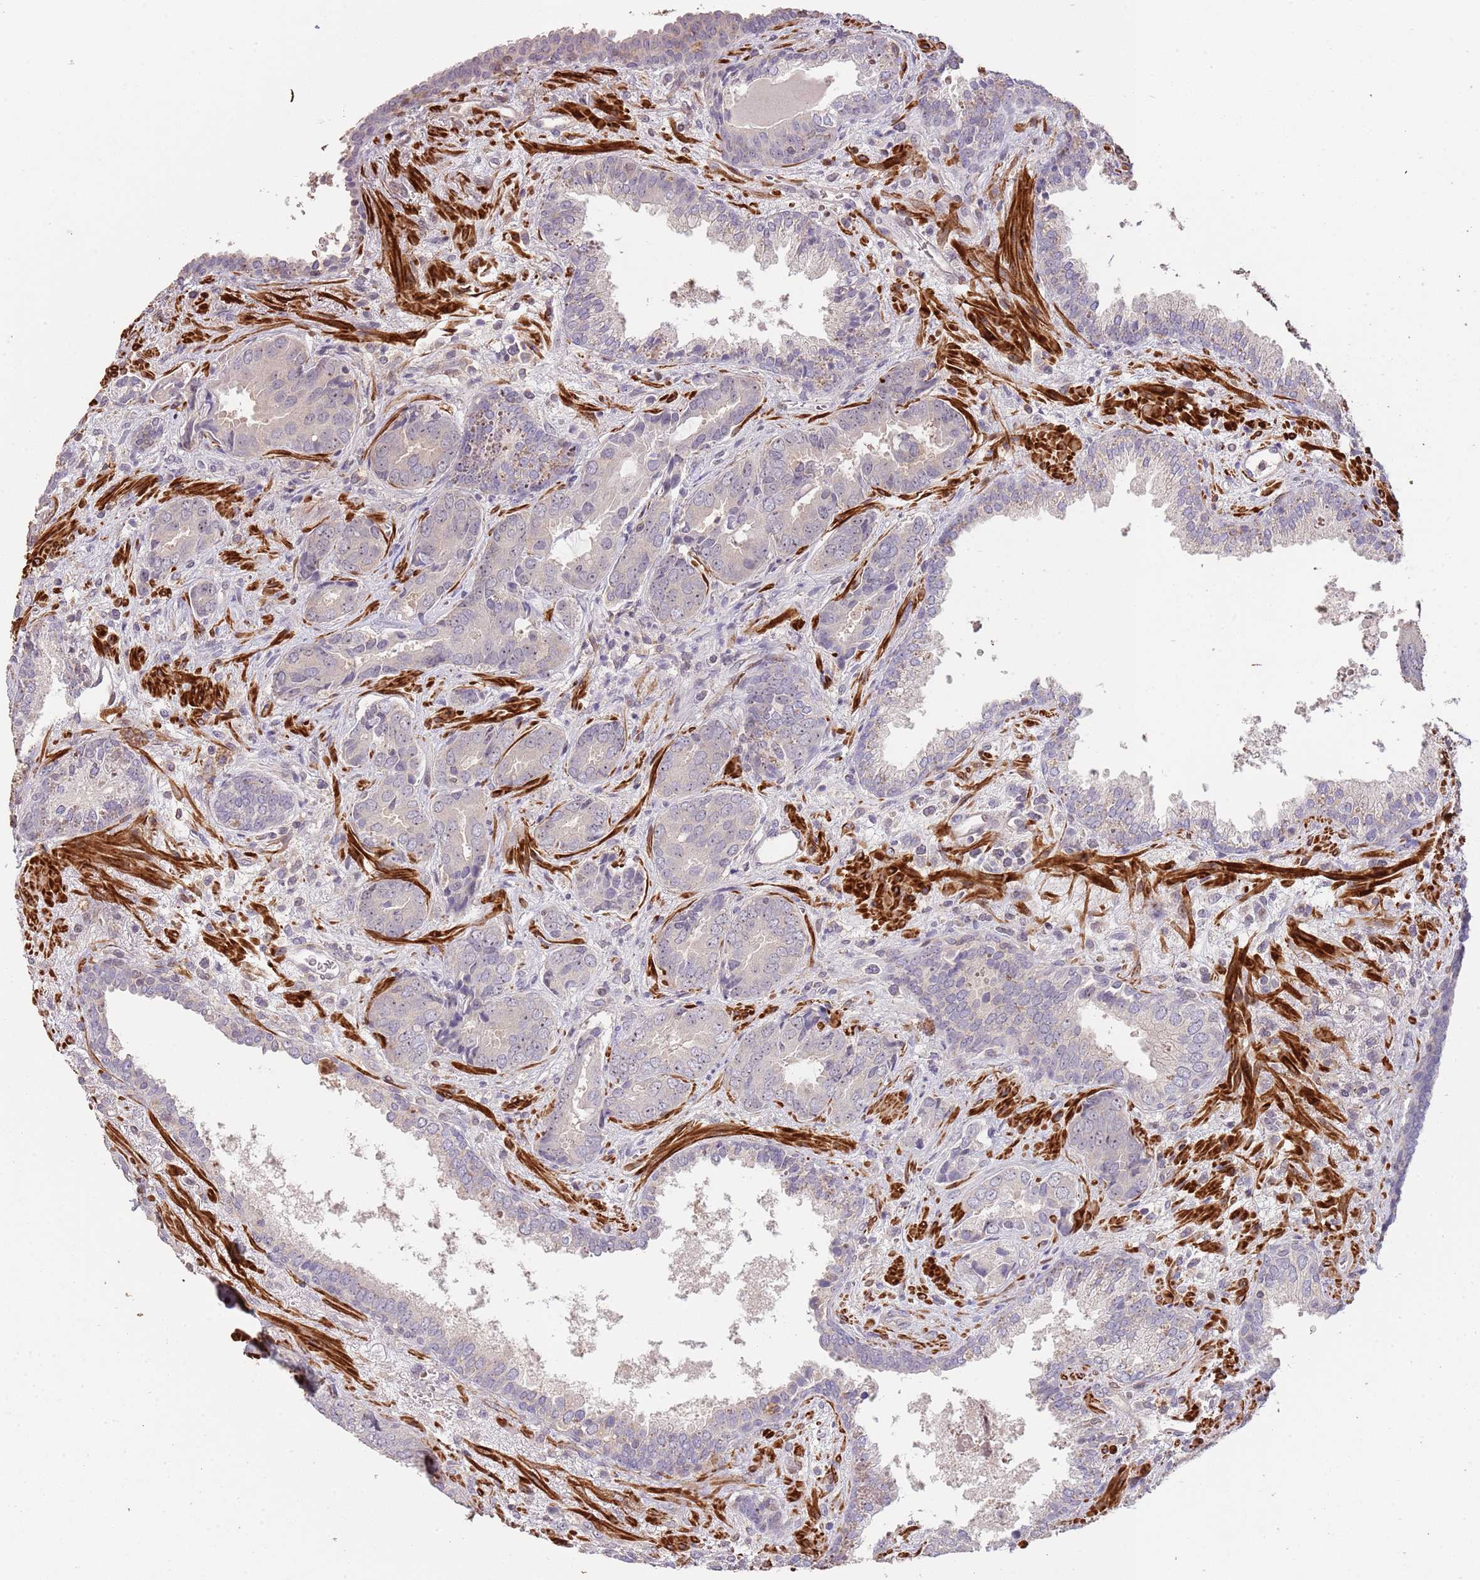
{"staining": {"intensity": "negative", "quantity": "none", "location": "none"}, "tissue": "prostate cancer", "cell_type": "Tumor cells", "image_type": "cancer", "snomed": [{"axis": "morphology", "description": "Adenocarcinoma, High grade"}, {"axis": "topography", "description": "Prostate"}], "caption": "Protein analysis of prostate cancer shows no significant staining in tumor cells.", "gene": "ADTRP", "patient": {"sex": "male", "age": 71}}